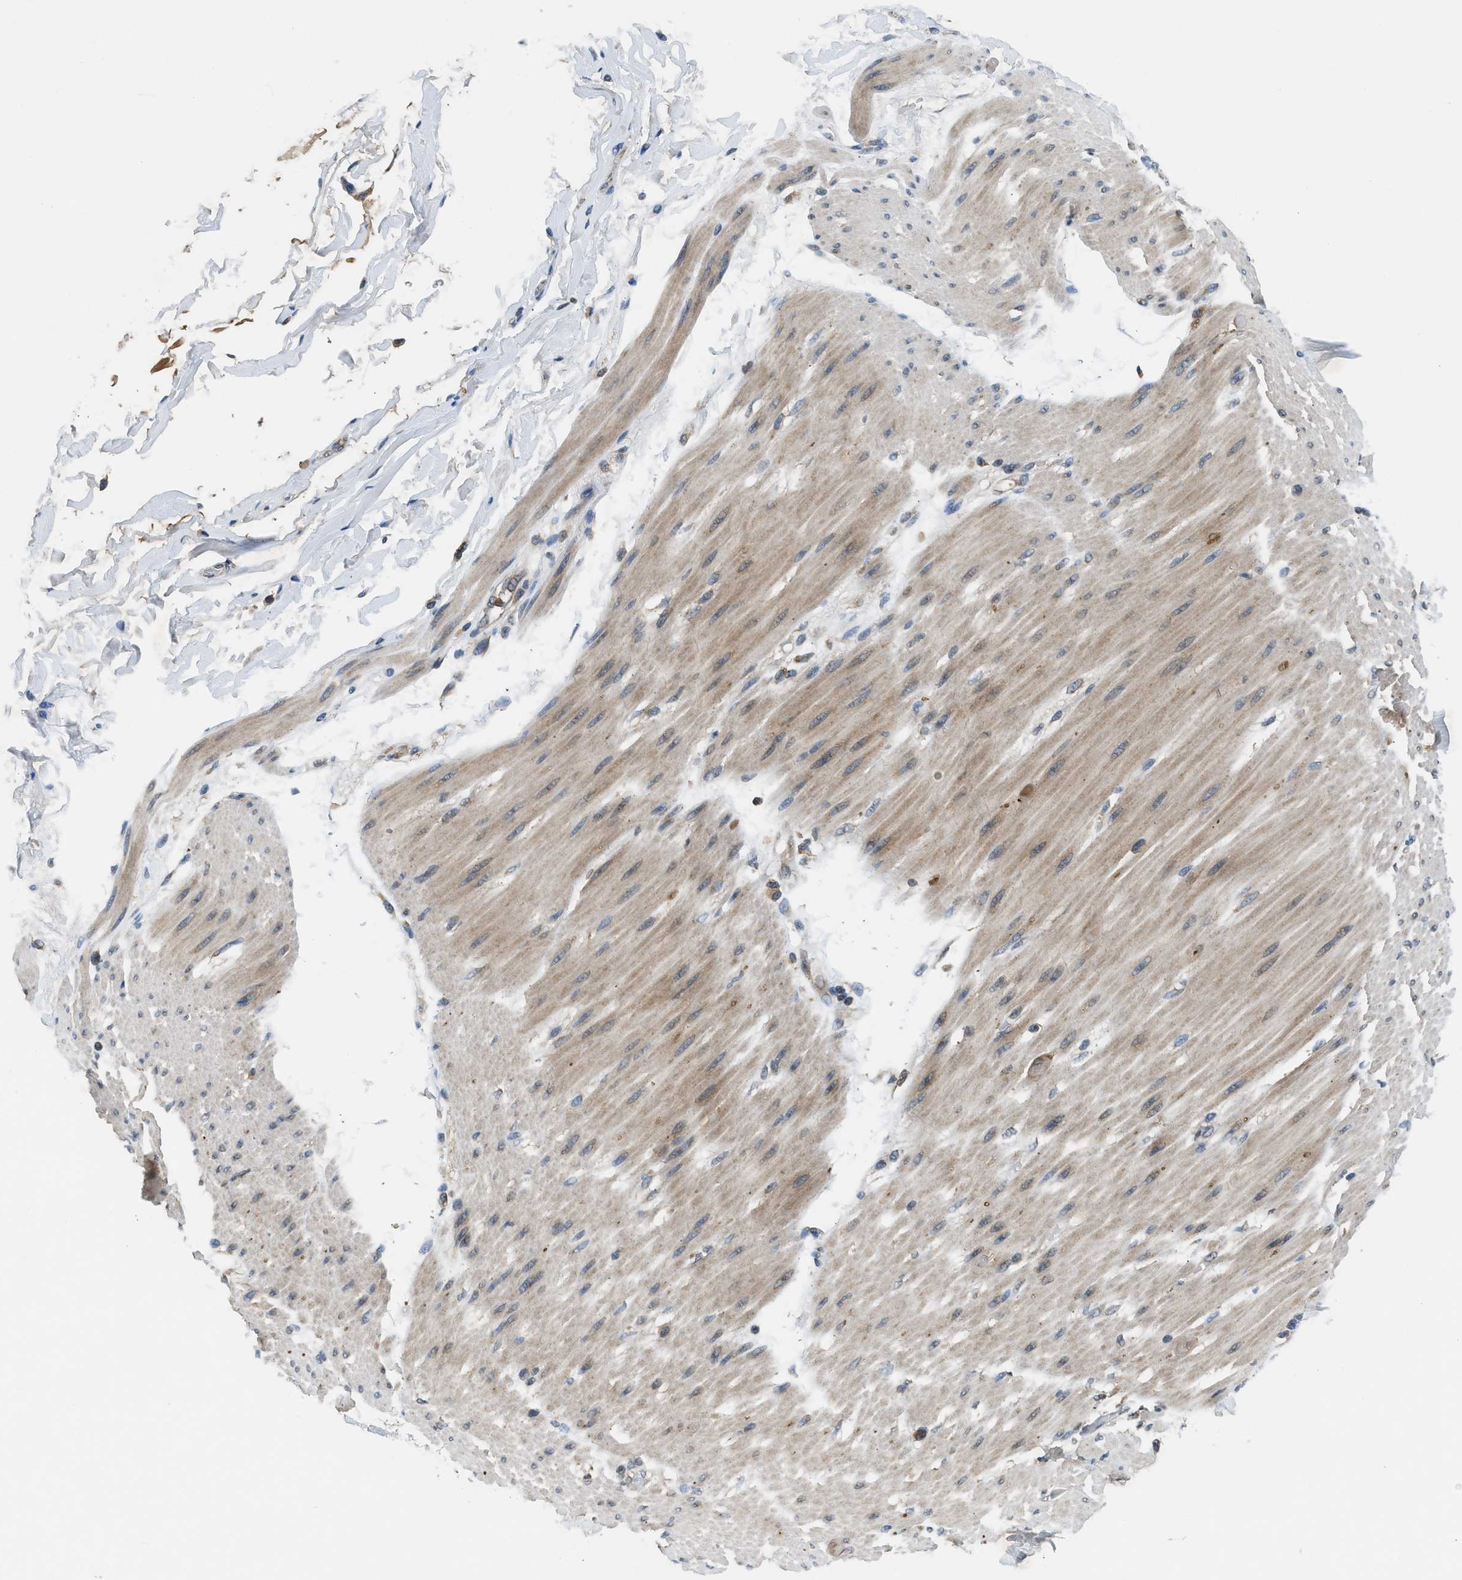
{"staining": {"intensity": "negative", "quantity": "none", "location": "none"}, "tissue": "adipose tissue", "cell_type": "Adipocytes", "image_type": "normal", "snomed": [{"axis": "morphology", "description": "Normal tissue, NOS"}, {"axis": "morphology", "description": "Adenocarcinoma, NOS"}, {"axis": "topography", "description": "Duodenum"}, {"axis": "topography", "description": "Peripheral nerve tissue"}], "caption": "Immunohistochemistry of normal human adipose tissue displays no expression in adipocytes.", "gene": "PAFAH2", "patient": {"sex": "female", "age": 60}}